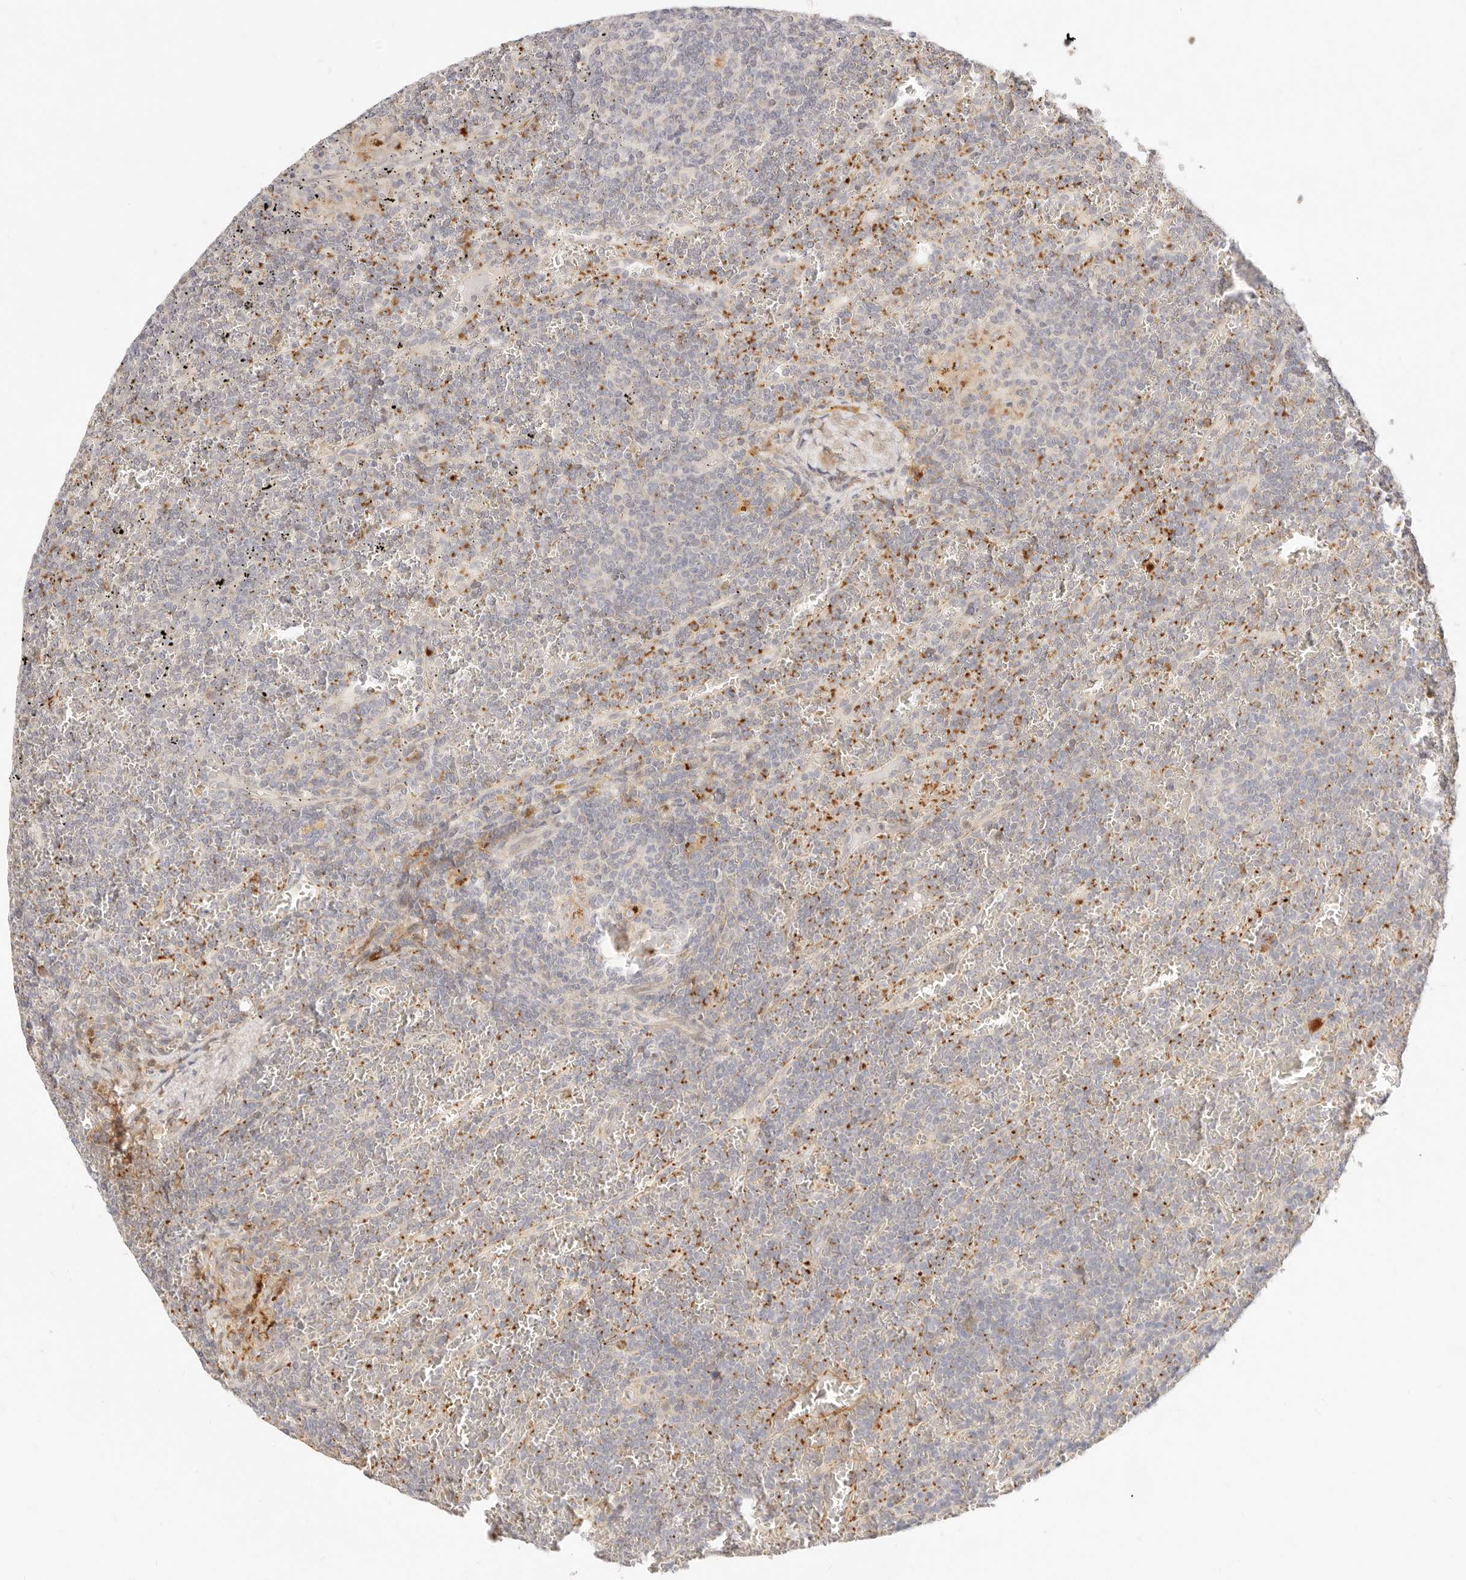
{"staining": {"intensity": "negative", "quantity": "none", "location": "none"}, "tissue": "lymphoma", "cell_type": "Tumor cells", "image_type": "cancer", "snomed": [{"axis": "morphology", "description": "Malignant lymphoma, non-Hodgkin's type, Low grade"}, {"axis": "topography", "description": "Spleen"}], "caption": "Immunohistochemistry image of lymphoma stained for a protein (brown), which demonstrates no expression in tumor cells.", "gene": "UBXN10", "patient": {"sex": "female", "age": 19}}